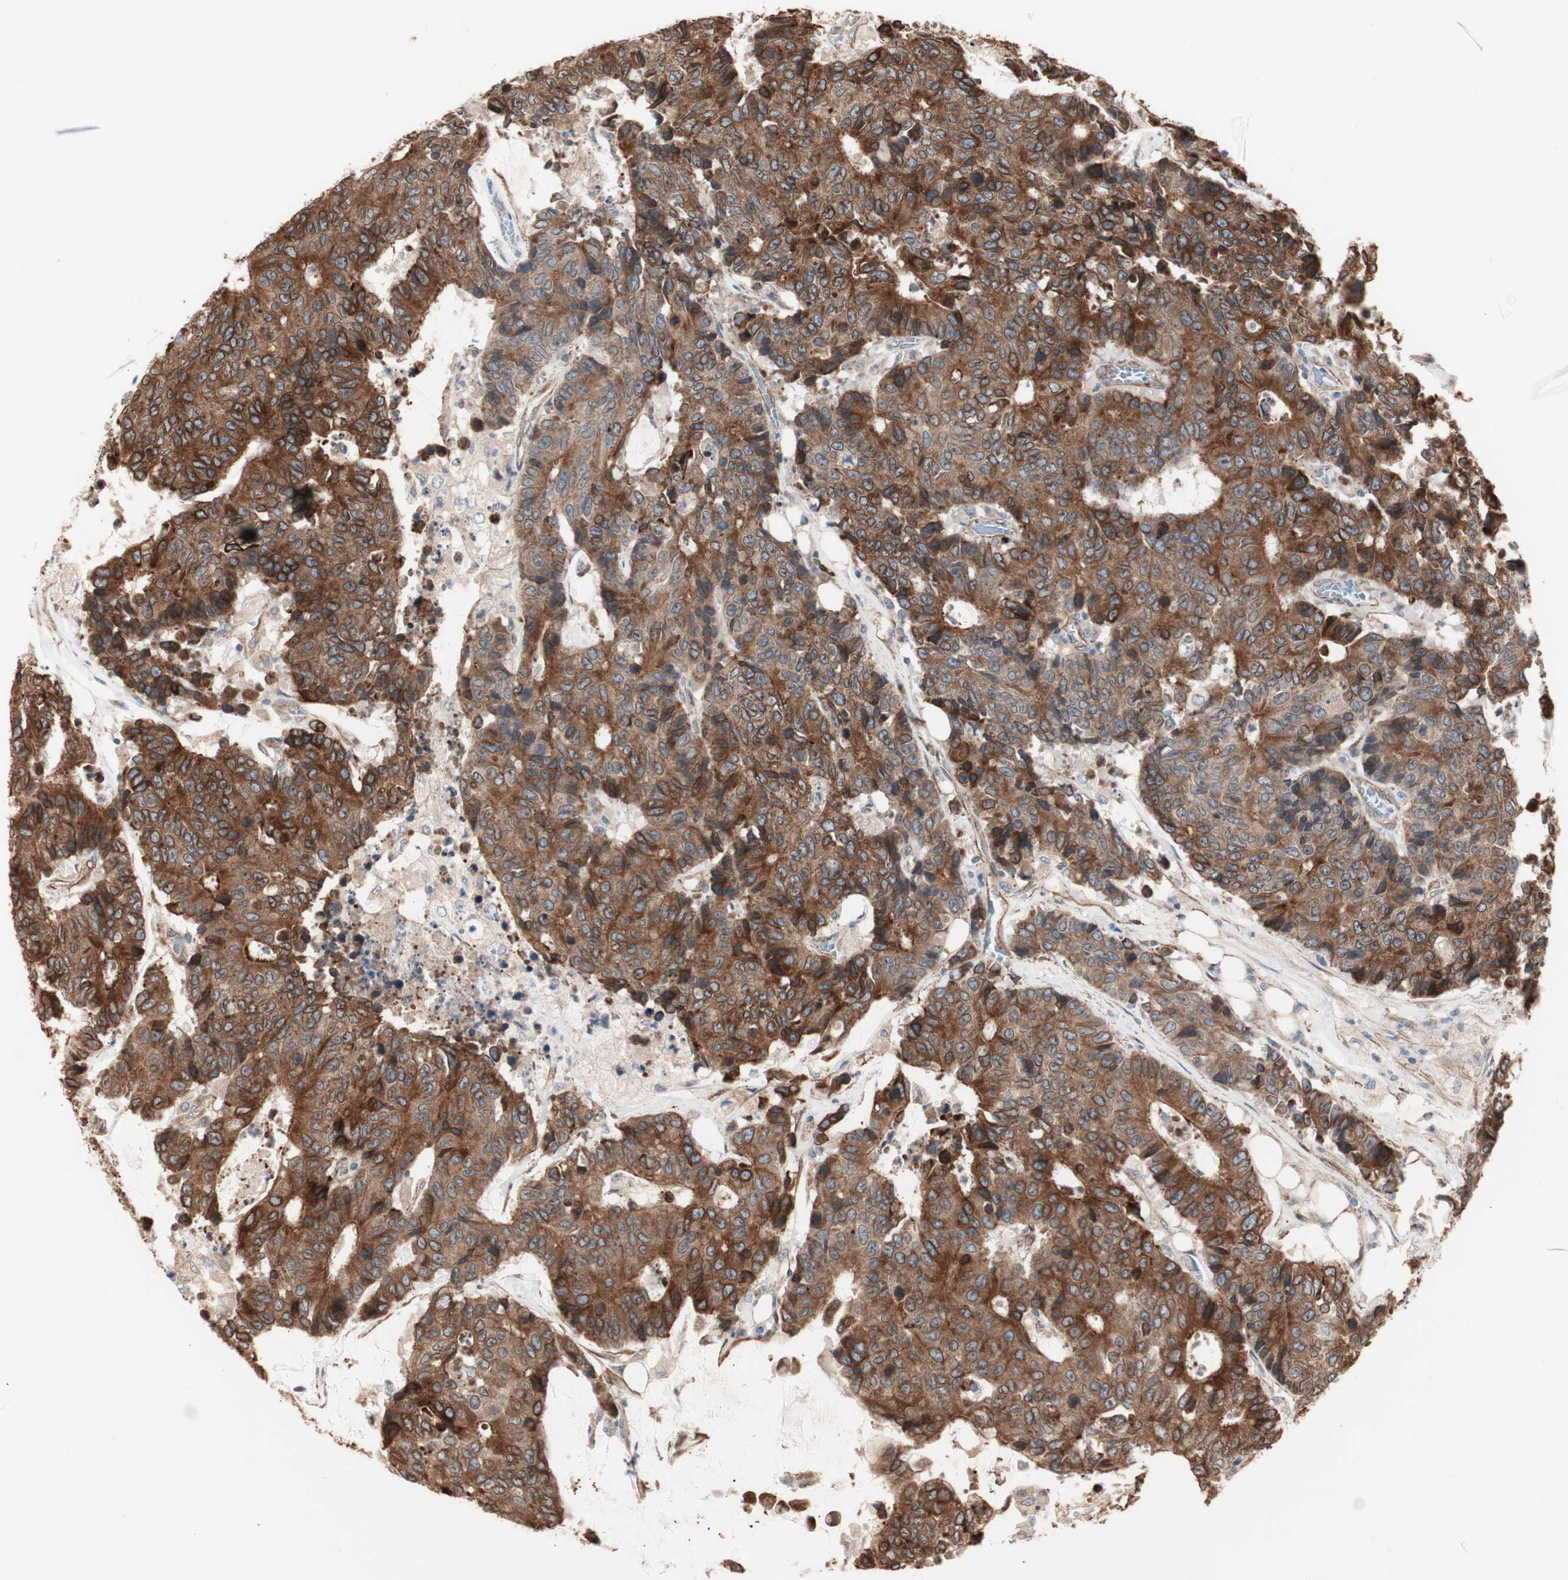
{"staining": {"intensity": "strong", "quantity": ">75%", "location": "cytoplasmic/membranous"}, "tissue": "colorectal cancer", "cell_type": "Tumor cells", "image_type": "cancer", "snomed": [{"axis": "morphology", "description": "Adenocarcinoma, NOS"}, {"axis": "topography", "description": "Colon"}], "caption": "Protein staining exhibits strong cytoplasmic/membranous positivity in approximately >75% of tumor cells in colorectal cancer.", "gene": "ALG5", "patient": {"sex": "female", "age": 86}}